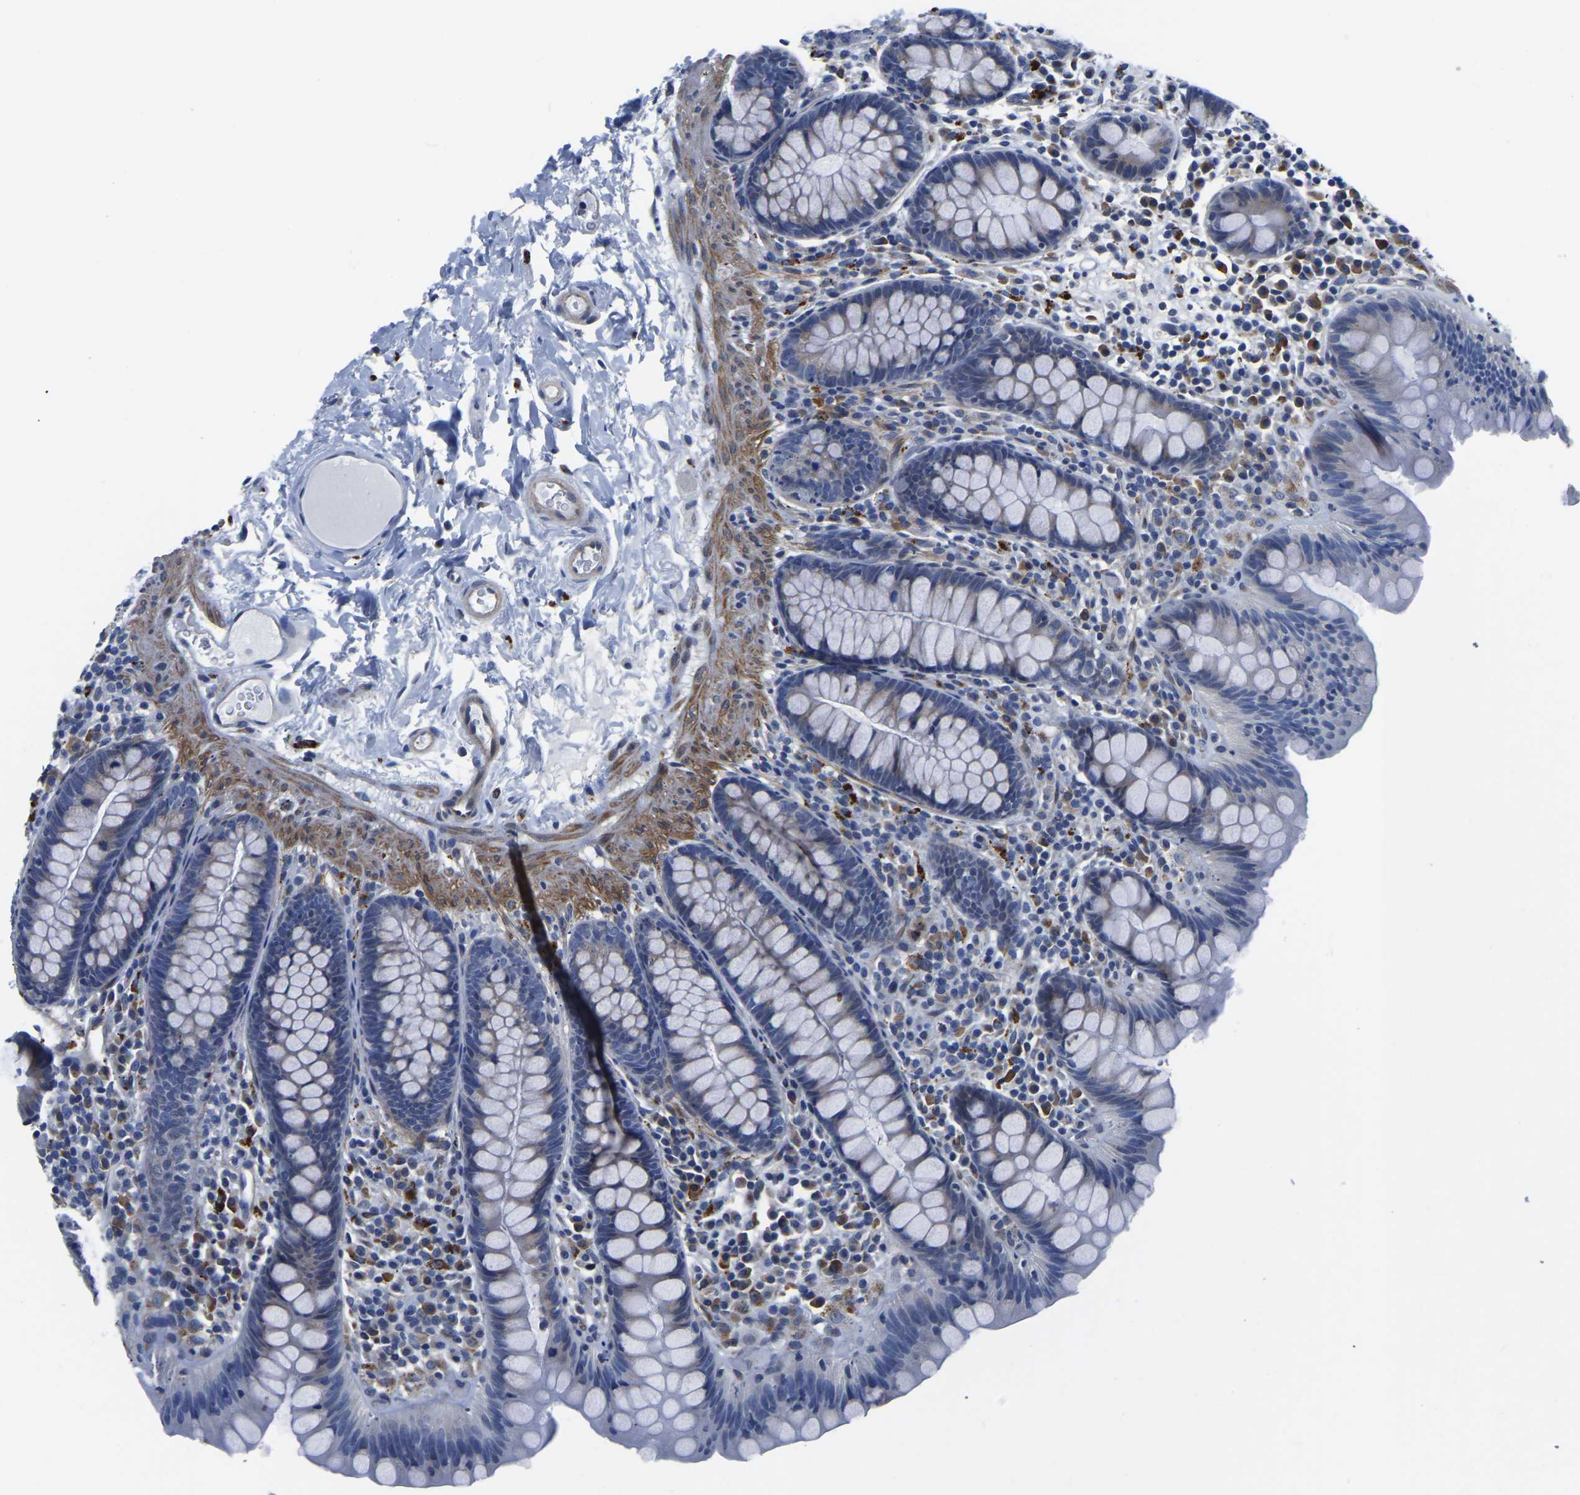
{"staining": {"intensity": "negative", "quantity": "none", "location": "none"}, "tissue": "colon", "cell_type": "Endothelial cells", "image_type": "normal", "snomed": [{"axis": "morphology", "description": "Normal tissue, NOS"}, {"axis": "topography", "description": "Colon"}], "caption": "Colon stained for a protein using immunohistochemistry exhibits no expression endothelial cells.", "gene": "PDLIM7", "patient": {"sex": "female", "age": 80}}